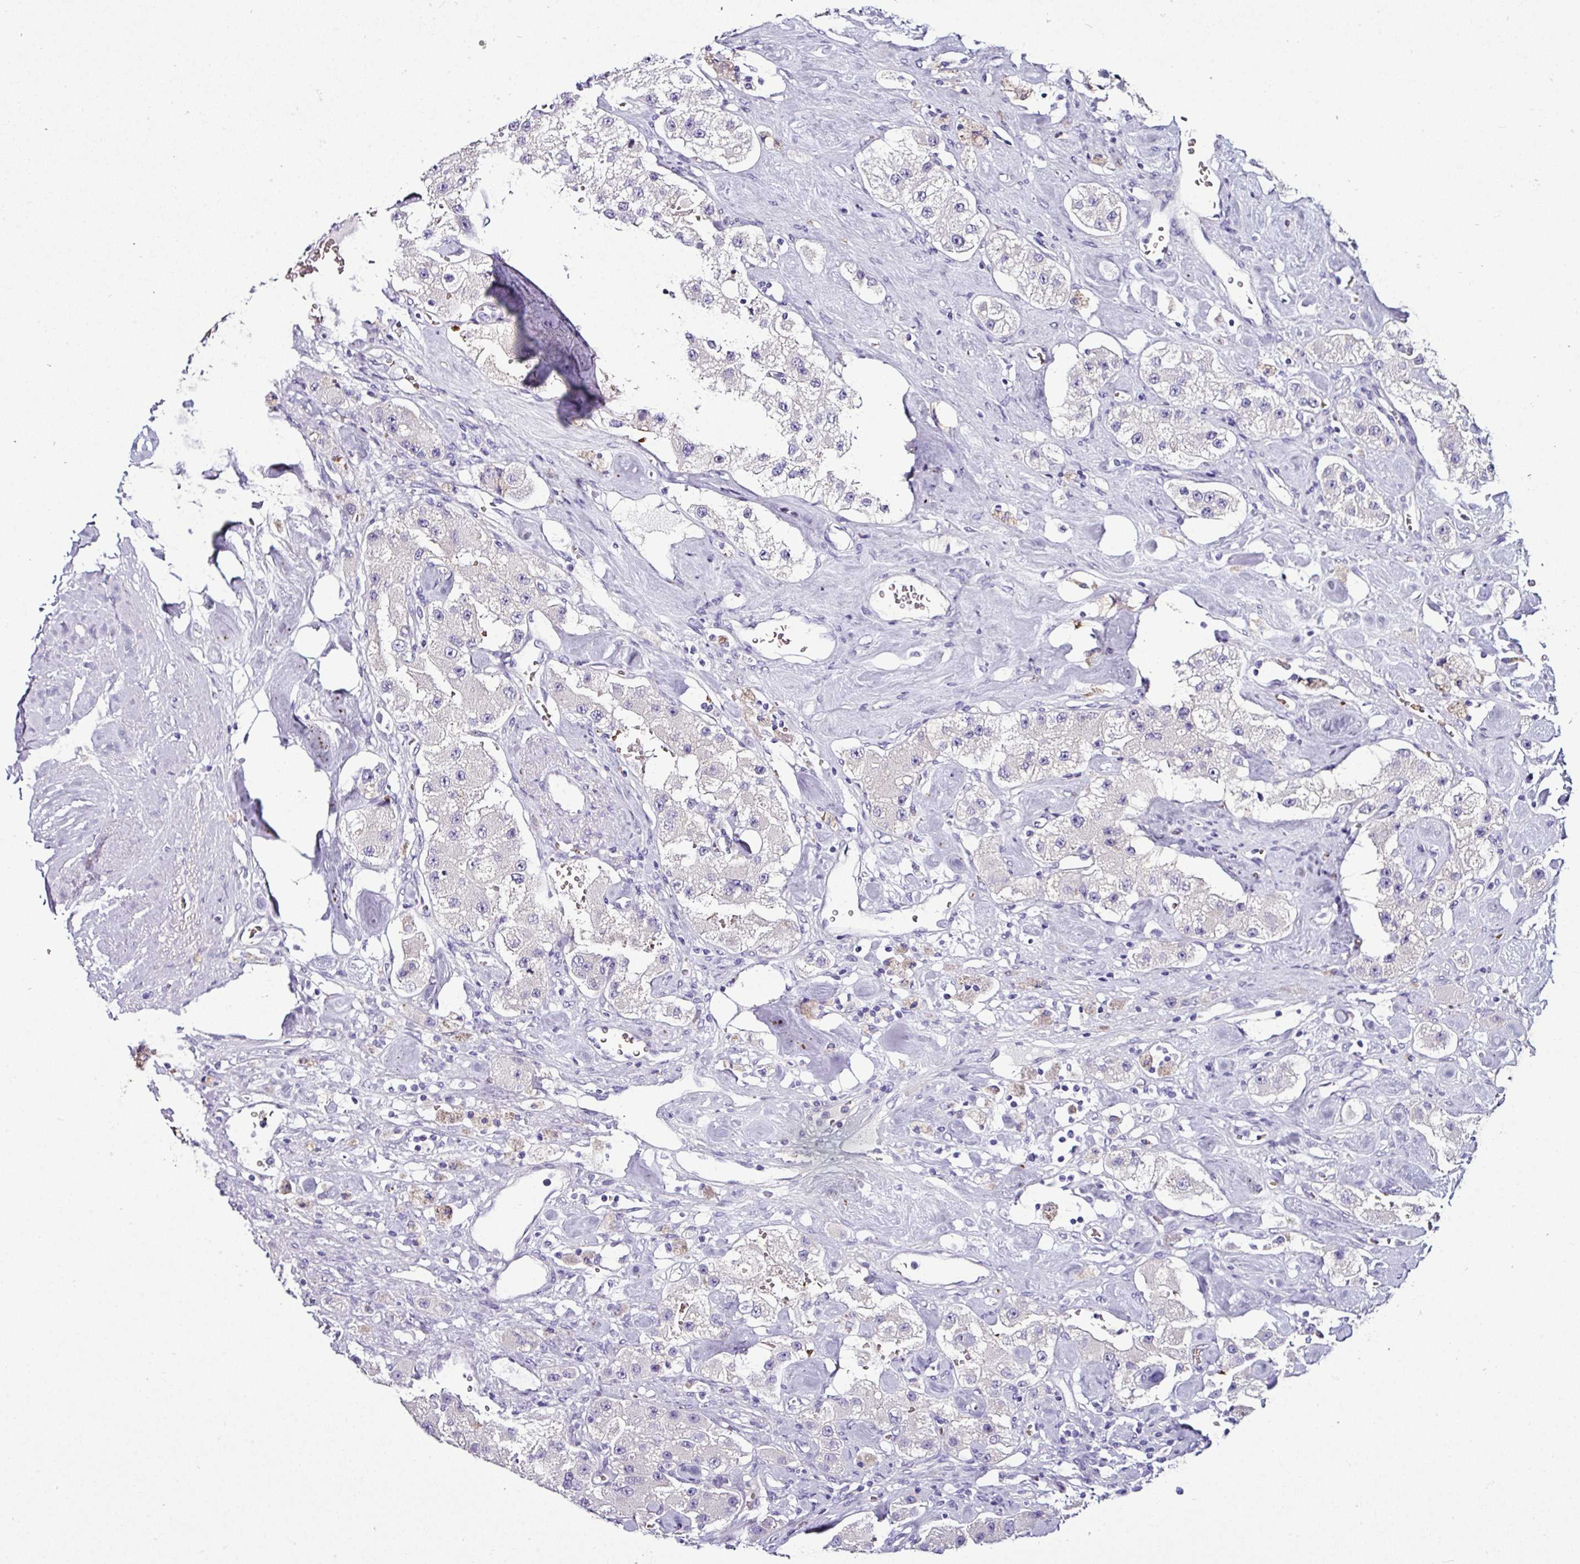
{"staining": {"intensity": "negative", "quantity": "none", "location": "none"}, "tissue": "carcinoid", "cell_type": "Tumor cells", "image_type": "cancer", "snomed": [{"axis": "morphology", "description": "Carcinoid, malignant, NOS"}, {"axis": "topography", "description": "Pancreas"}], "caption": "This is a micrograph of immunohistochemistry (IHC) staining of carcinoid, which shows no staining in tumor cells.", "gene": "NAPSA", "patient": {"sex": "male", "age": 41}}